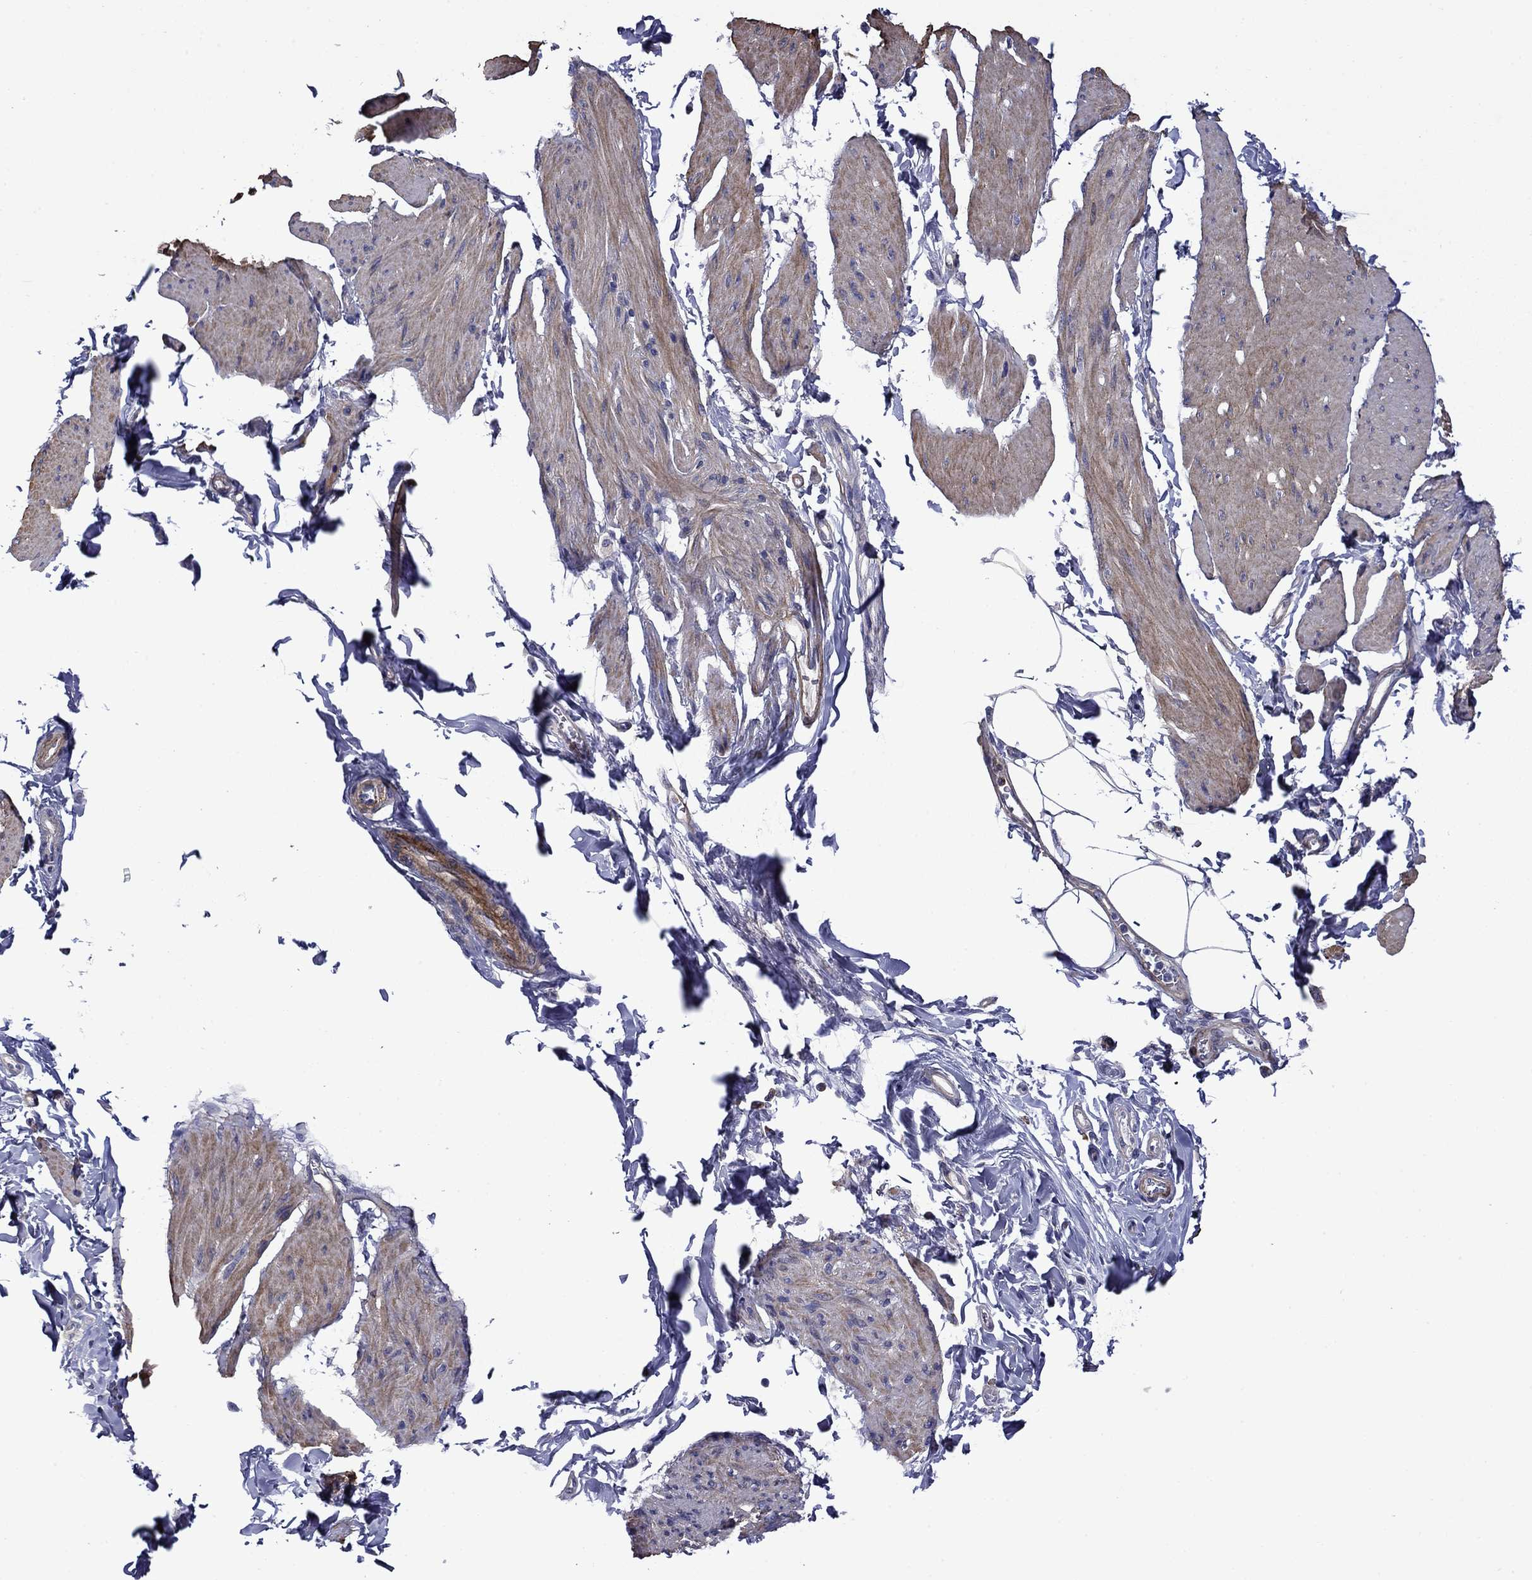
{"staining": {"intensity": "moderate", "quantity": "25%-75%", "location": "cytoplasmic/membranous"}, "tissue": "smooth muscle", "cell_type": "Smooth muscle cells", "image_type": "normal", "snomed": [{"axis": "morphology", "description": "Normal tissue, NOS"}, {"axis": "topography", "description": "Adipose tissue"}, {"axis": "topography", "description": "Smooth muscle"}, {"axis": "topography", "description": "Peripheral nerve tissue"}], "caption": "IHC (DAB (3,3'-diaminobenzidine)) staining of normal human smooth muscle shows moderate cytoplasmic/membranous protein positivity in approximately 25%-75% of smooth muscle cells.", "gene": "HSPG2", "patient": {"sex": "male", "age": 83}}